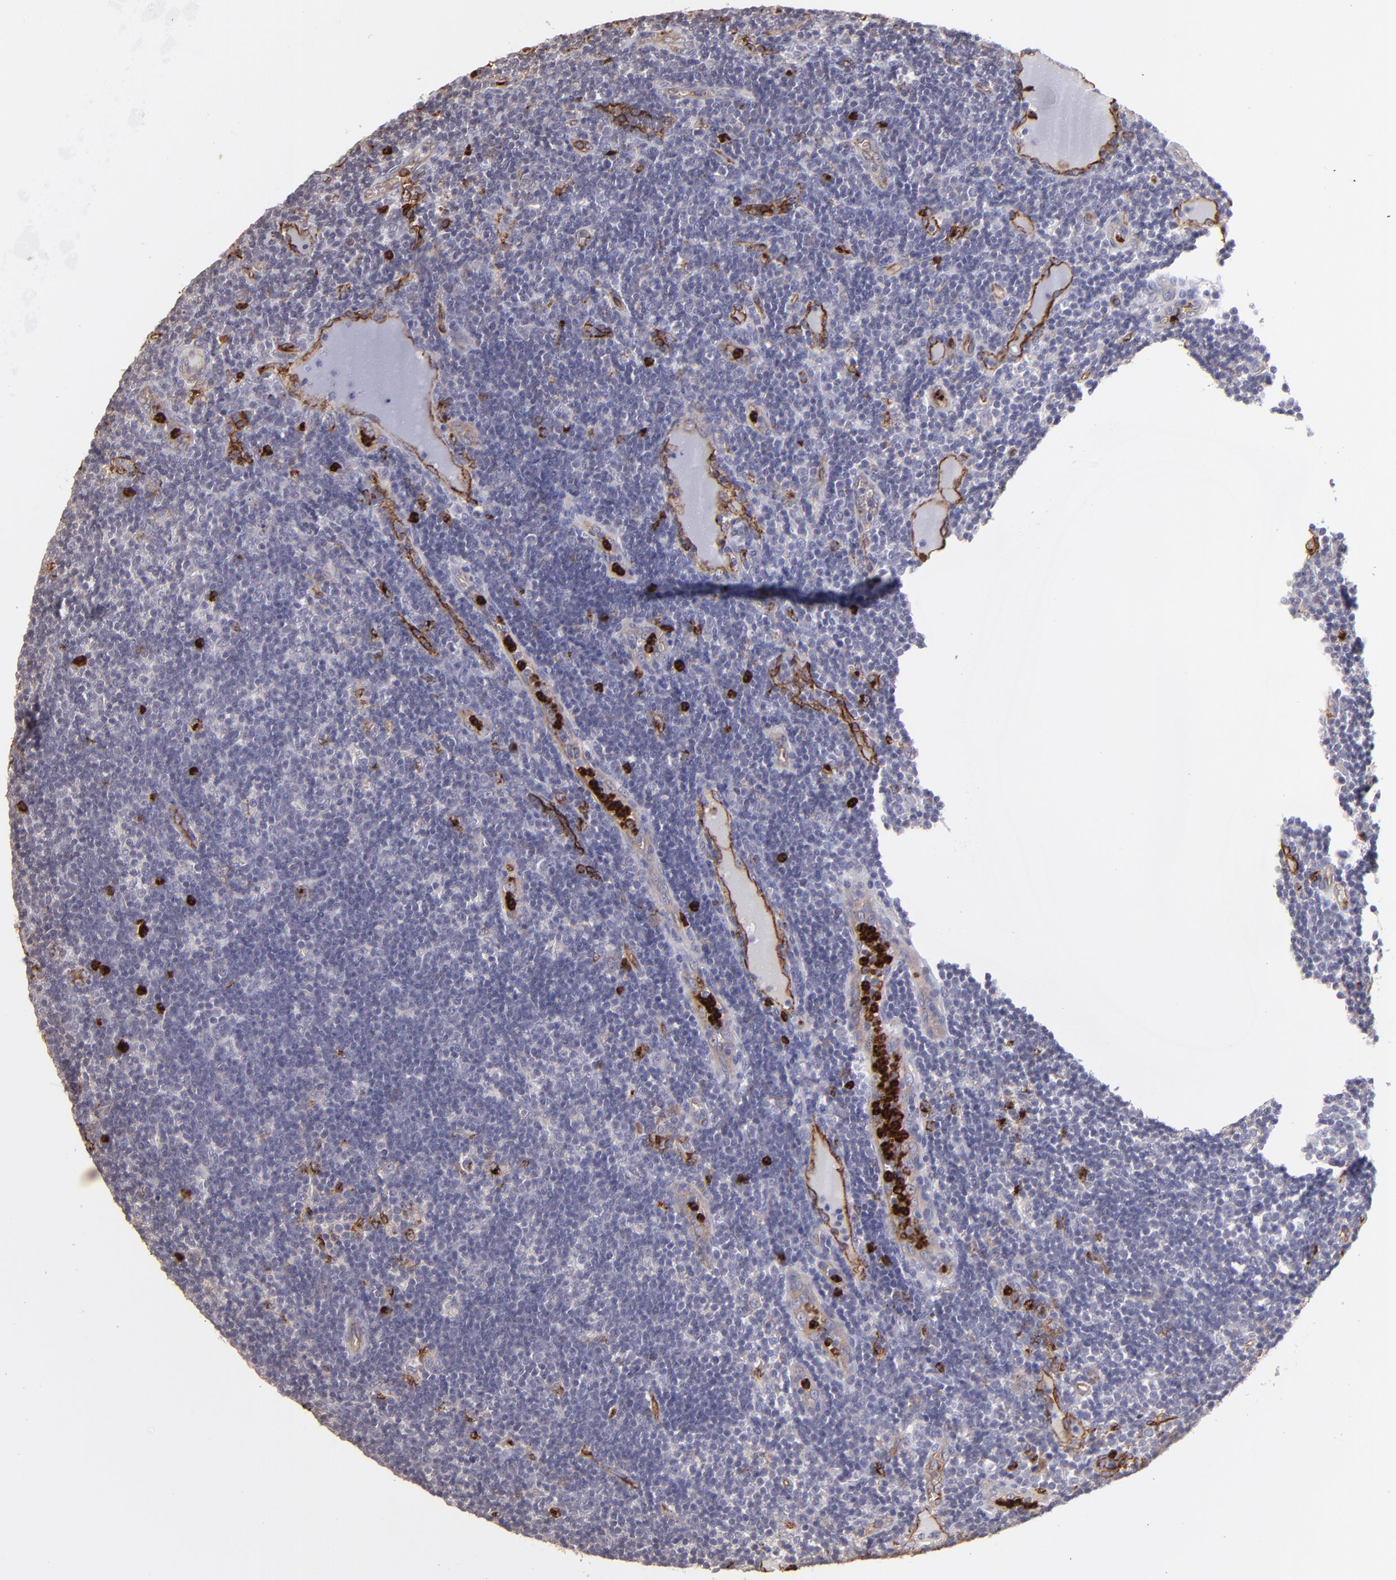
{"staining": {"intensity": "strong", "quantity": "<25%", "location": "cytoplasmic/membranous"}, "tissue": "lymph node", "cell_type": "Non-germinal center cells", "image_type": "normal", "snomed": [{"axis": "morphology", "description": "Normal tissue, NOS"}, {"axis": "morphology", "description": "Inflammation, NOS"}, {"axis": "topography", "description": "Lymph node"}, {"axis": "topography", "description": "Salivary gland"}], "caption": "Protein expression analysis of benign human lymph node reveals strong cytoplasmic/membranous staining in approximately <25% of non-germinal center cells.", "gene": "DYSF", "patient": {"sex": "male", "age": 3}}